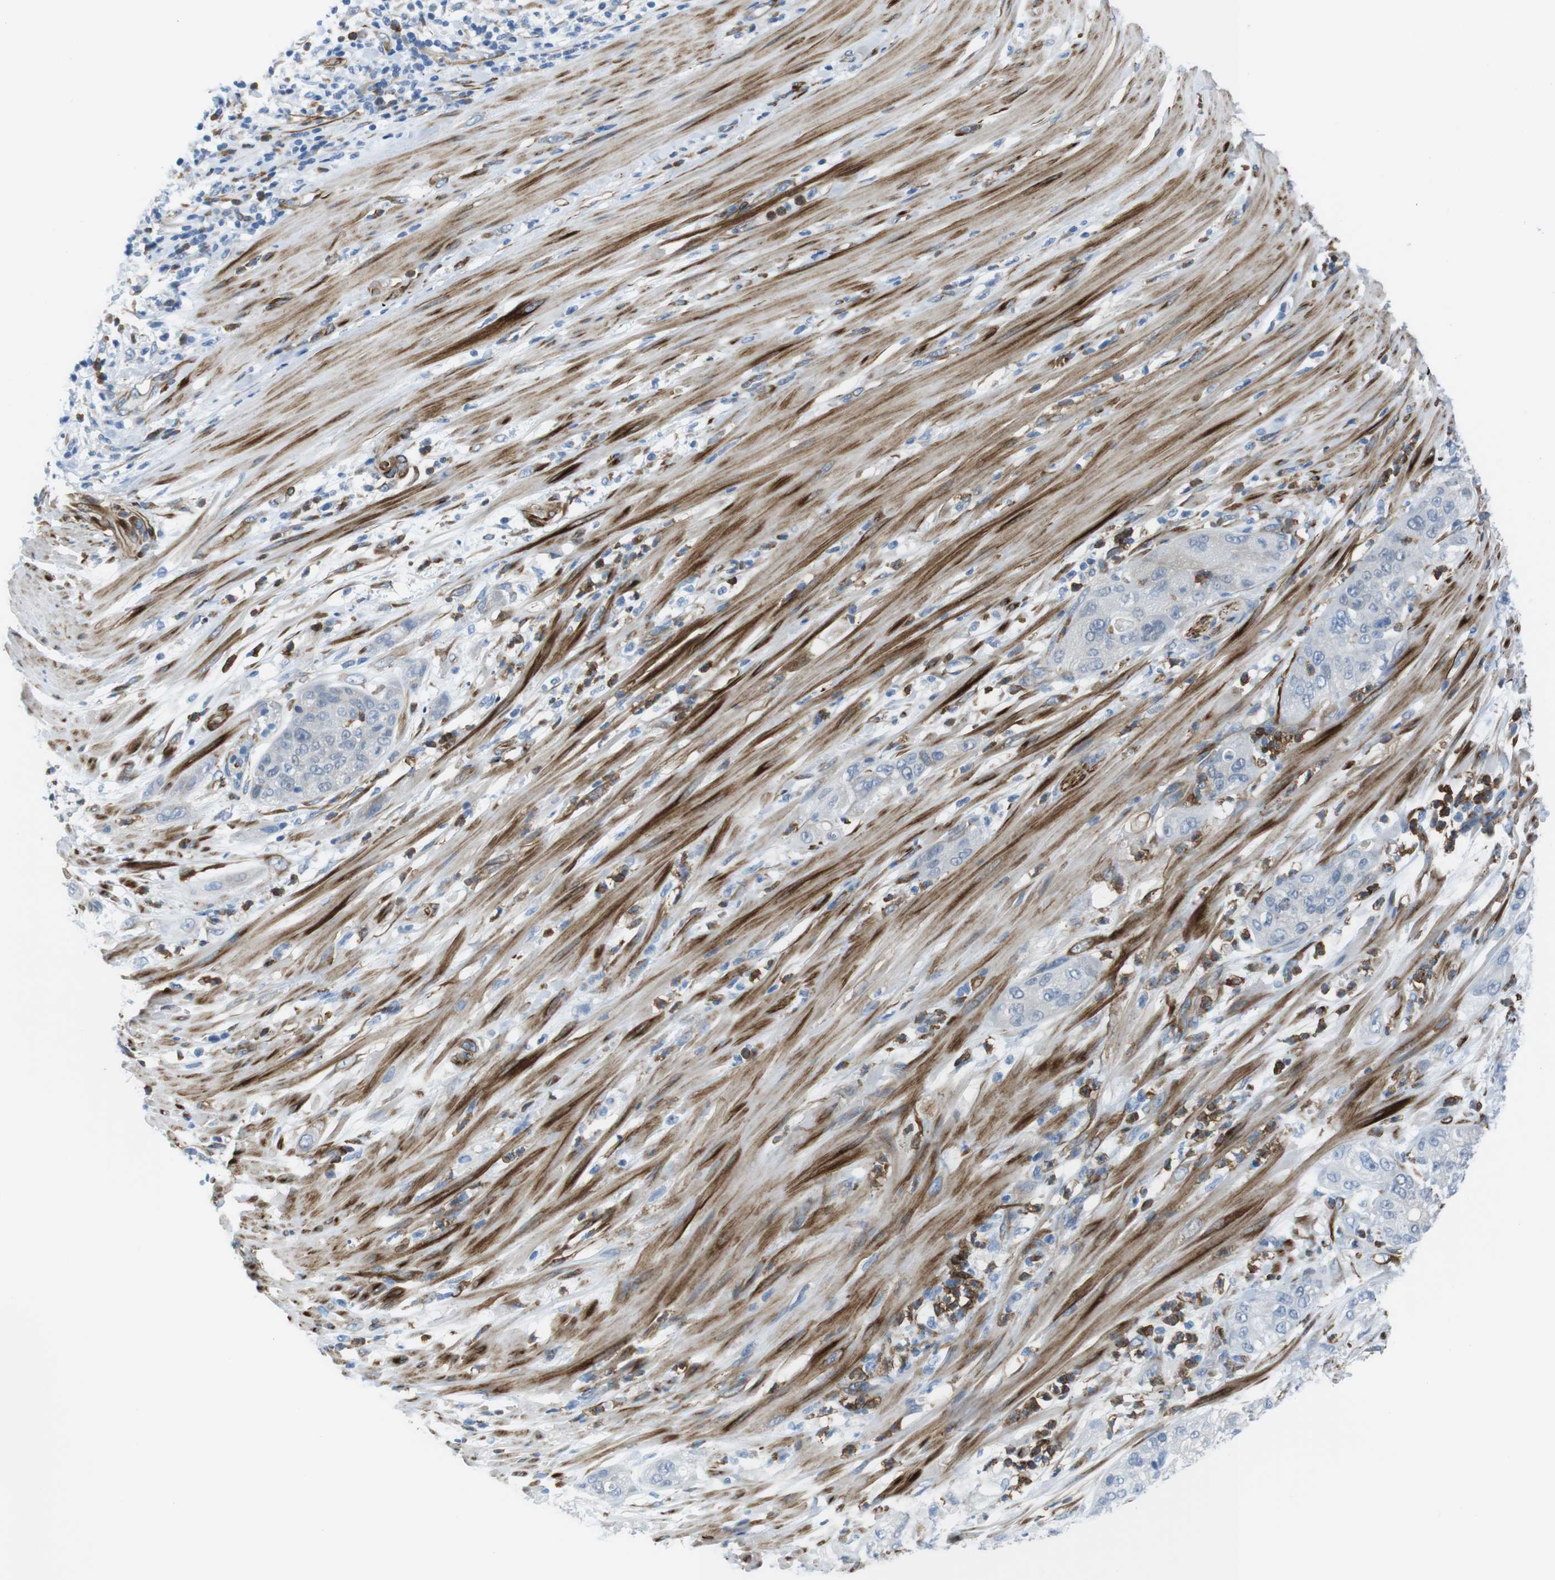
{"staining": {"intensity": "negative", "quantity": "none", "location": "none"}, "tissue": "pancreatic cancer", "cell_type": "Tumor cells", "image_type": "cancer", "snomed": [{"axis": "morphology", "description": "Adenocarcinoma, NOS"}, {"axis": "topography", "description": "Pancreas"}], "caption": "This is an immunohistochemistry image of human pancreatic cancer (adenocarcinoma). There is no expression in tumor cells.", "gene": "EMP2", "patient": {"sex": "female", "age": 78}}